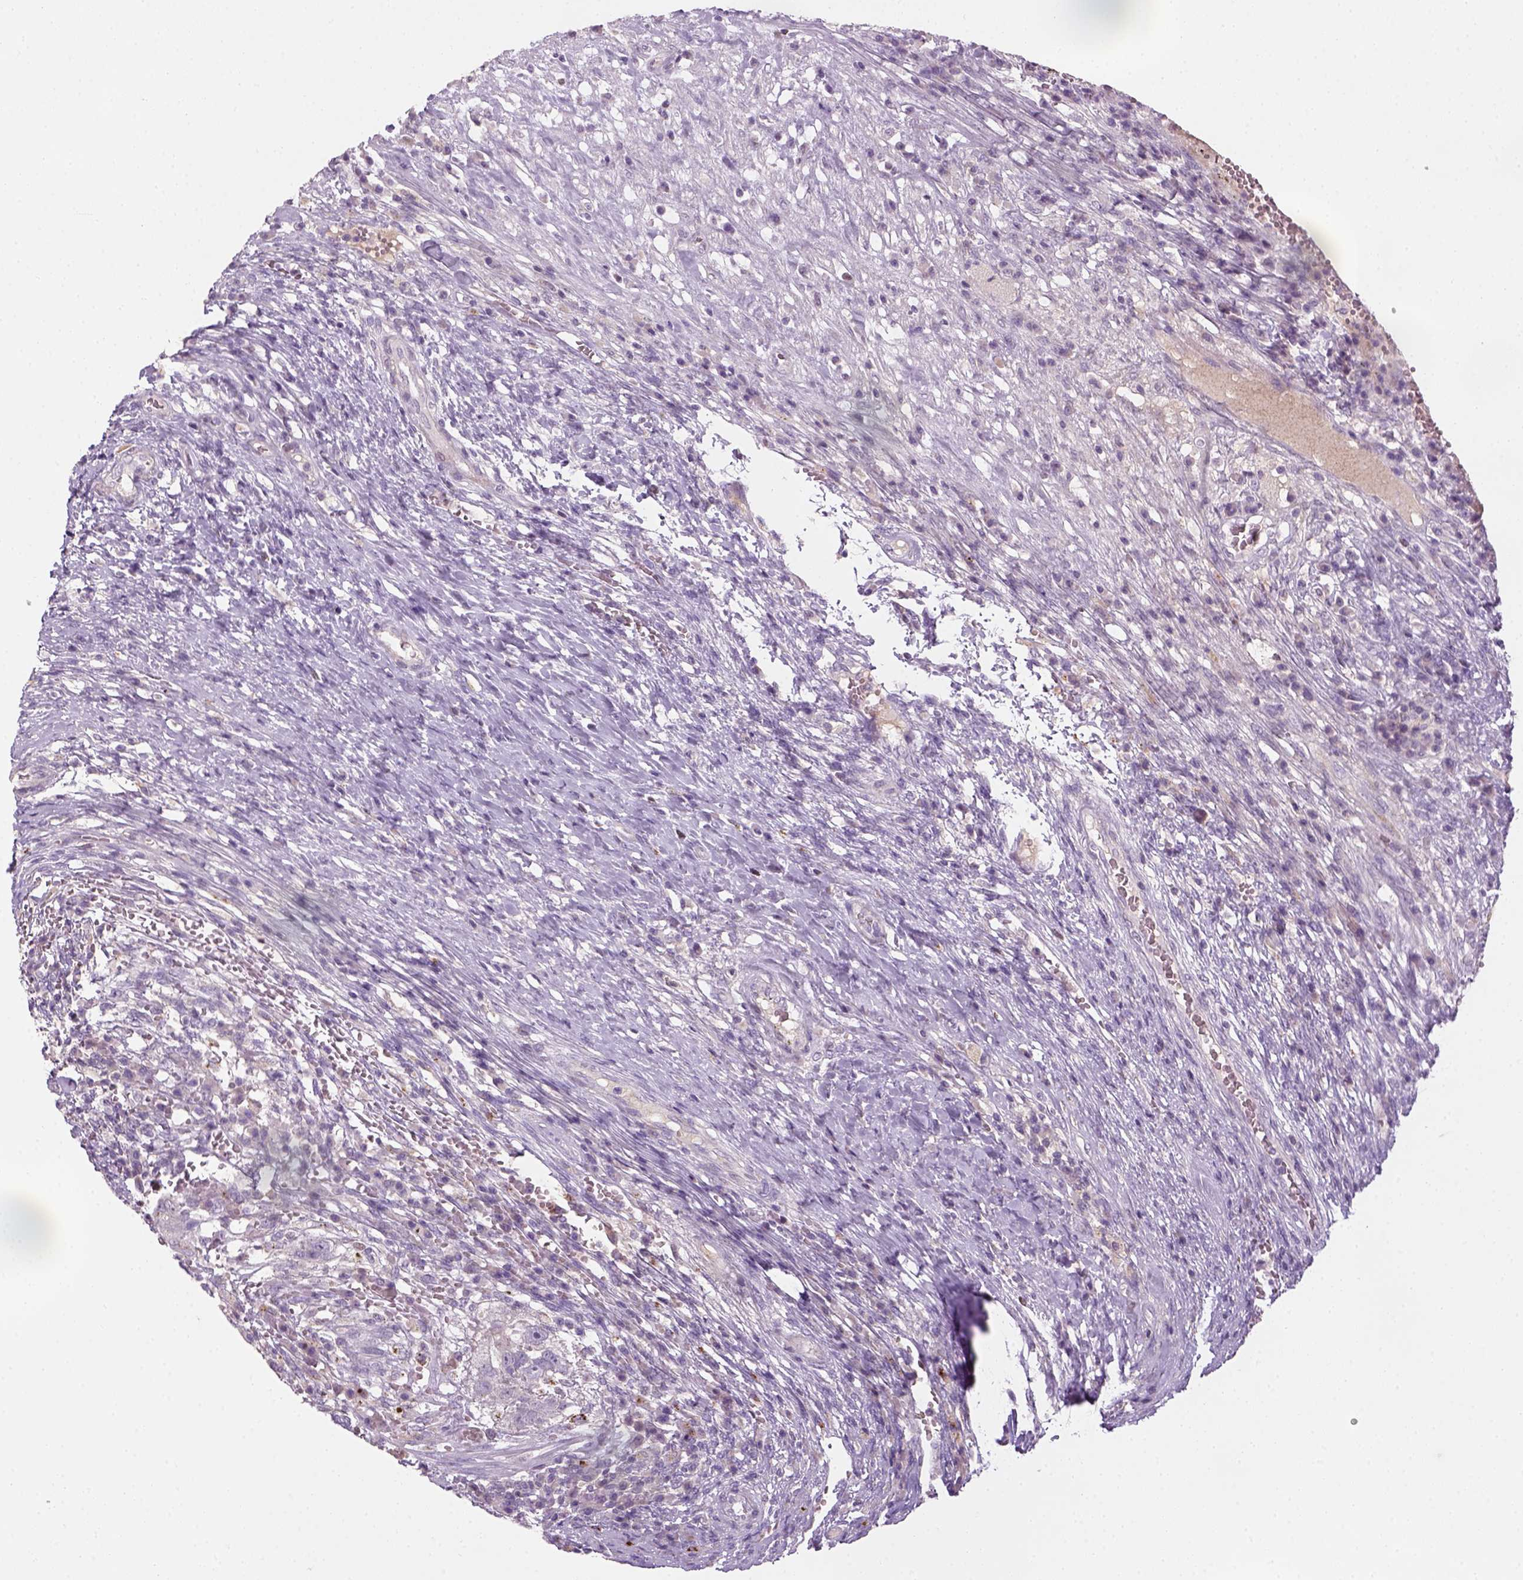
{"staining": {"intensity": "negative", "quantity": "none", "location": "none"}, "tissue": "testis cancer", "cell_type": "Tumor cells", "image_type": "cancer", "snomed": [{"axis": "morphology", "description": "Carcinoma, Embryonal, NOS"}, {"axis": "topography", "description": "Testis"}], "caption": "This is an IHC photomicrograph of testis embryonal carcinoma. There is no positivity in tumor cells.", "gene": "GFI1B", "patient": {"sex": "male", "age": 26}}